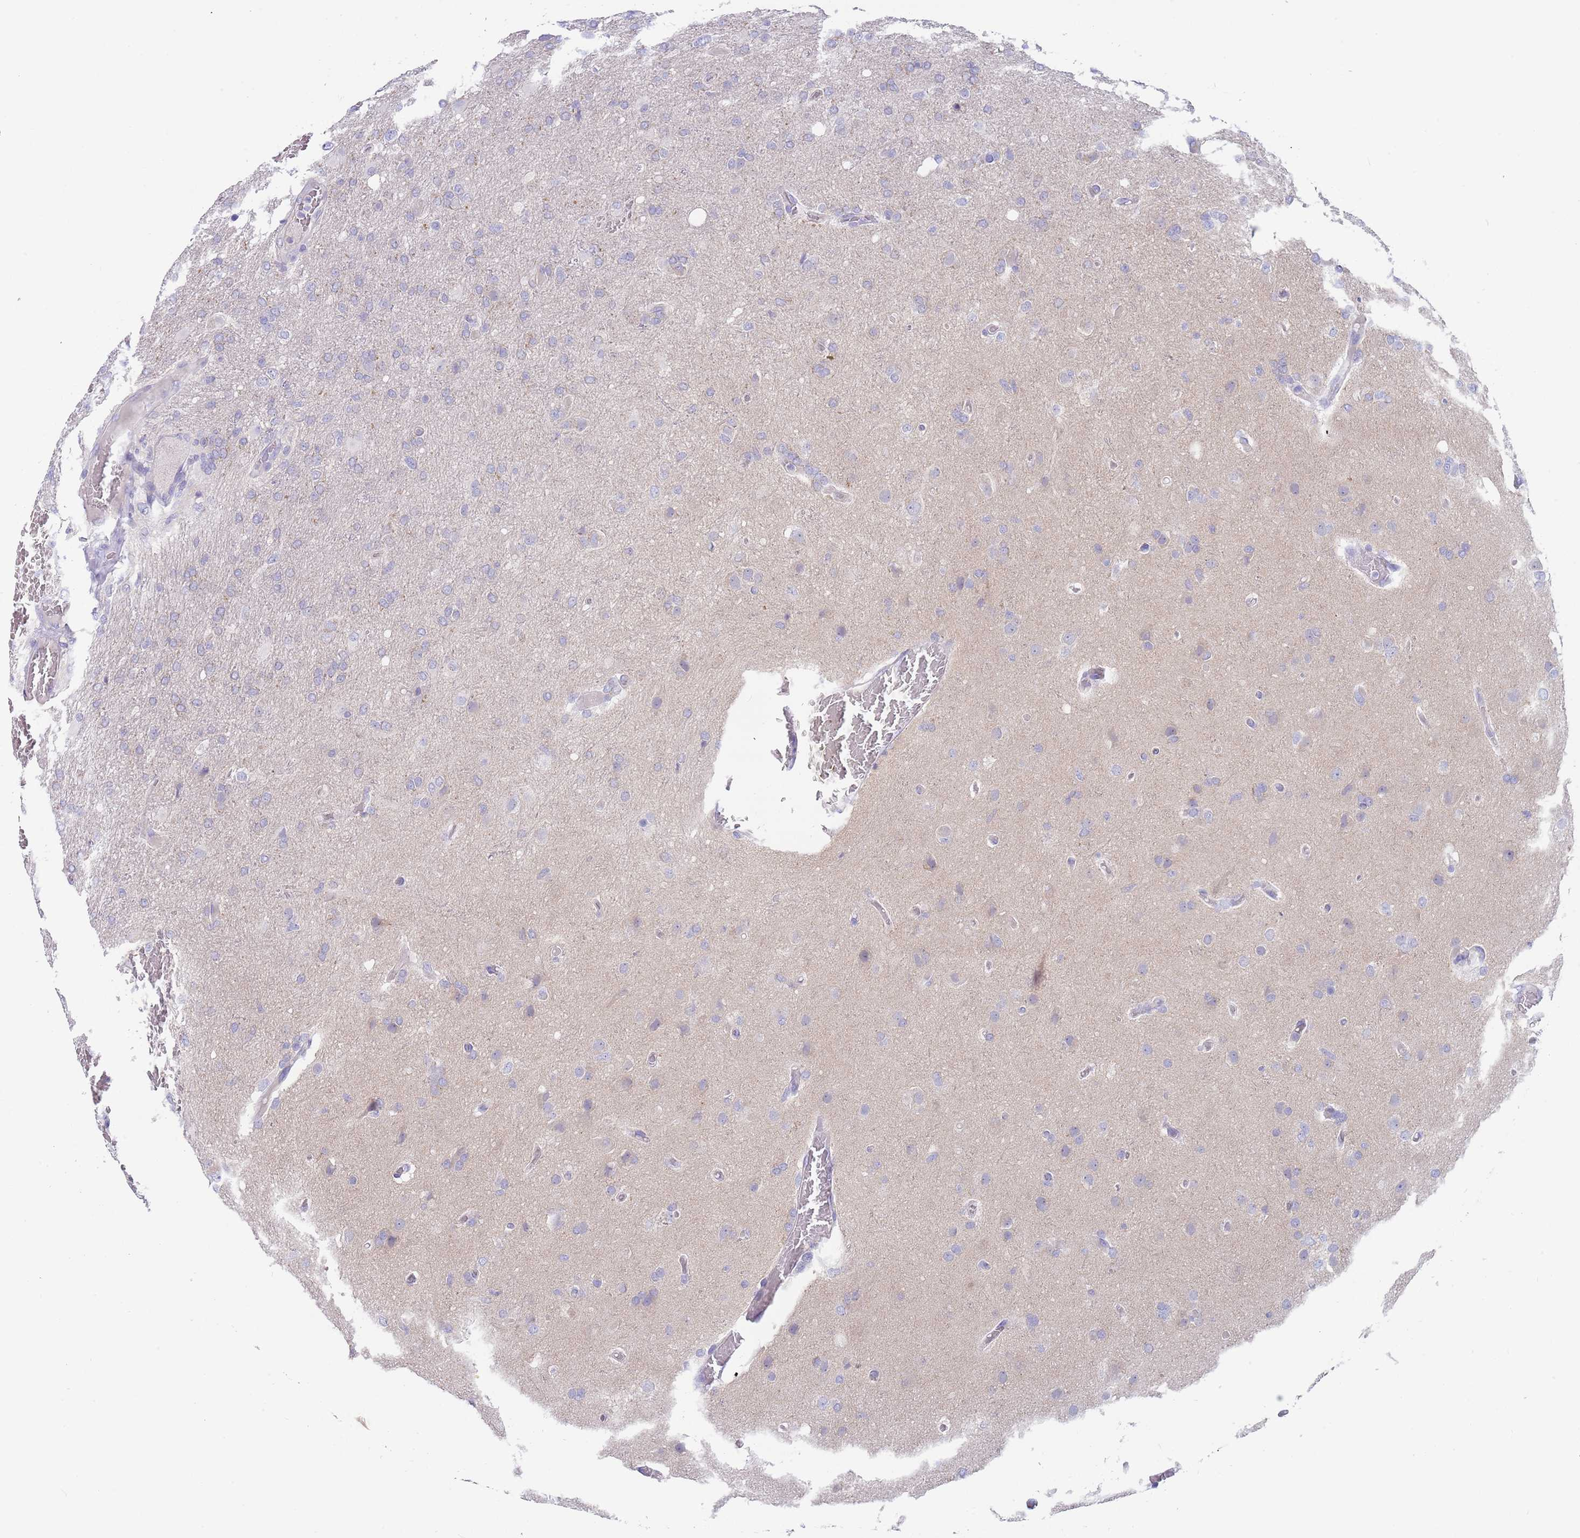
{"staining": {"intensity": "negative", "quantity": "none", "location": "none"}, "tissue": "glioma", "cell_type": "Tumor cells", "image_type": "cancer", "snomed": [{"axis": "morphology", "description": "Glioma, malignant, High grade"}, {"axis": "topography", "description": "Brain"}], "caption": "The micrograph exhibits no significant staining in tumor cells of high-grade glioma (malignant).", "gene": "TYW1", "patient": {"sex": "female", "age": 74}}